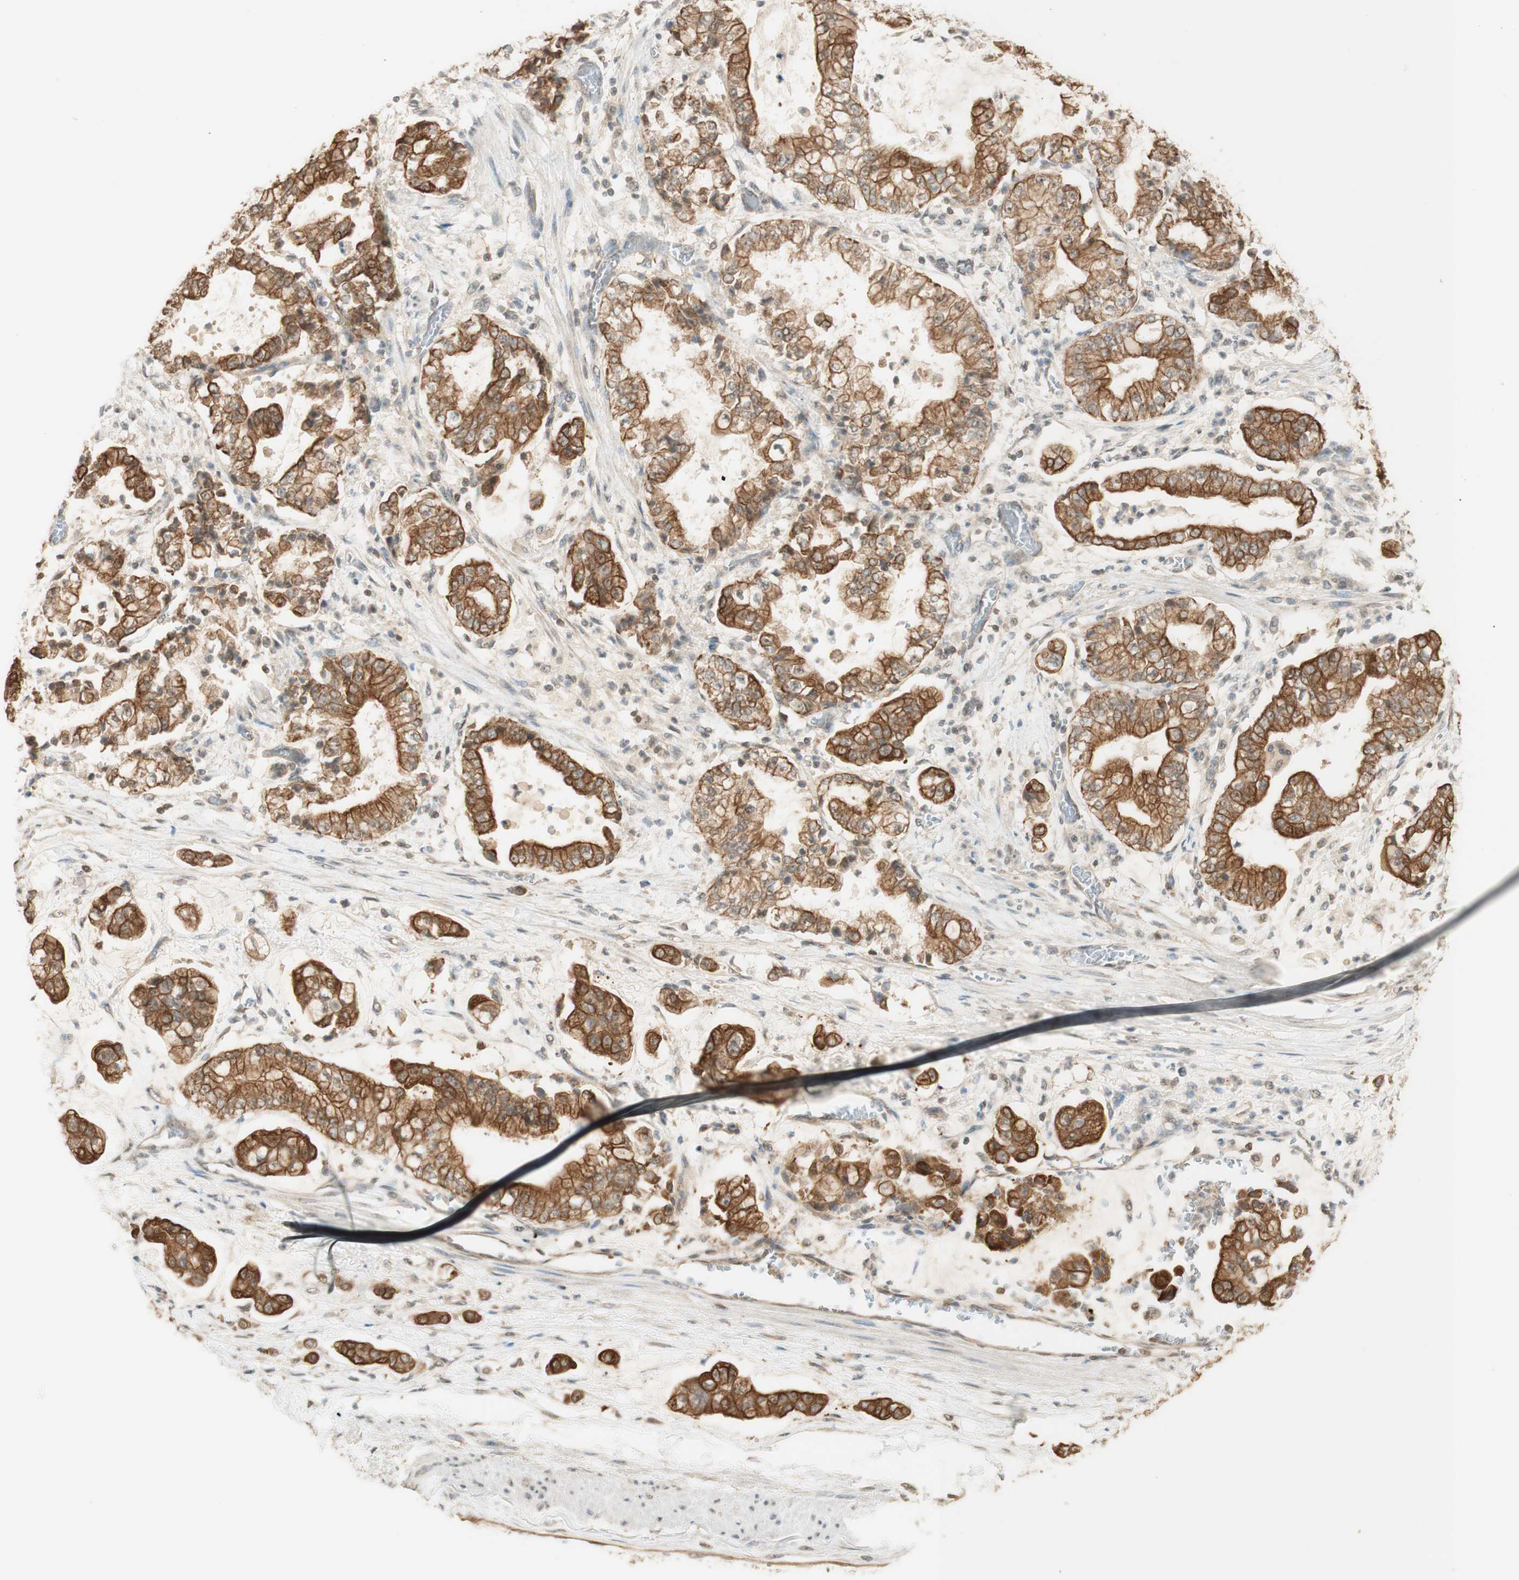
{"staining": {"intensity": "moderate", "quantity": ">75%", "location": "cytoplasmic/membranous"}, "tissue": "stomach cancer", "cell_type": "Tumor cells", "image_type": "cancer", "snomed": [{"axis": "morphology", "description": "Adenocarcinoma, NOS"}, {"axis": "topography", "description": "Stomach"}], "caption": "The histopathology image displays staining of stomach cancer (adenocarcinoma), revealing moderate cytoplasmic/membranous protein expression (brown color) within tumor cells.", "gene": "SPINT2", "patient": {"sex": "male", "age": 76}}